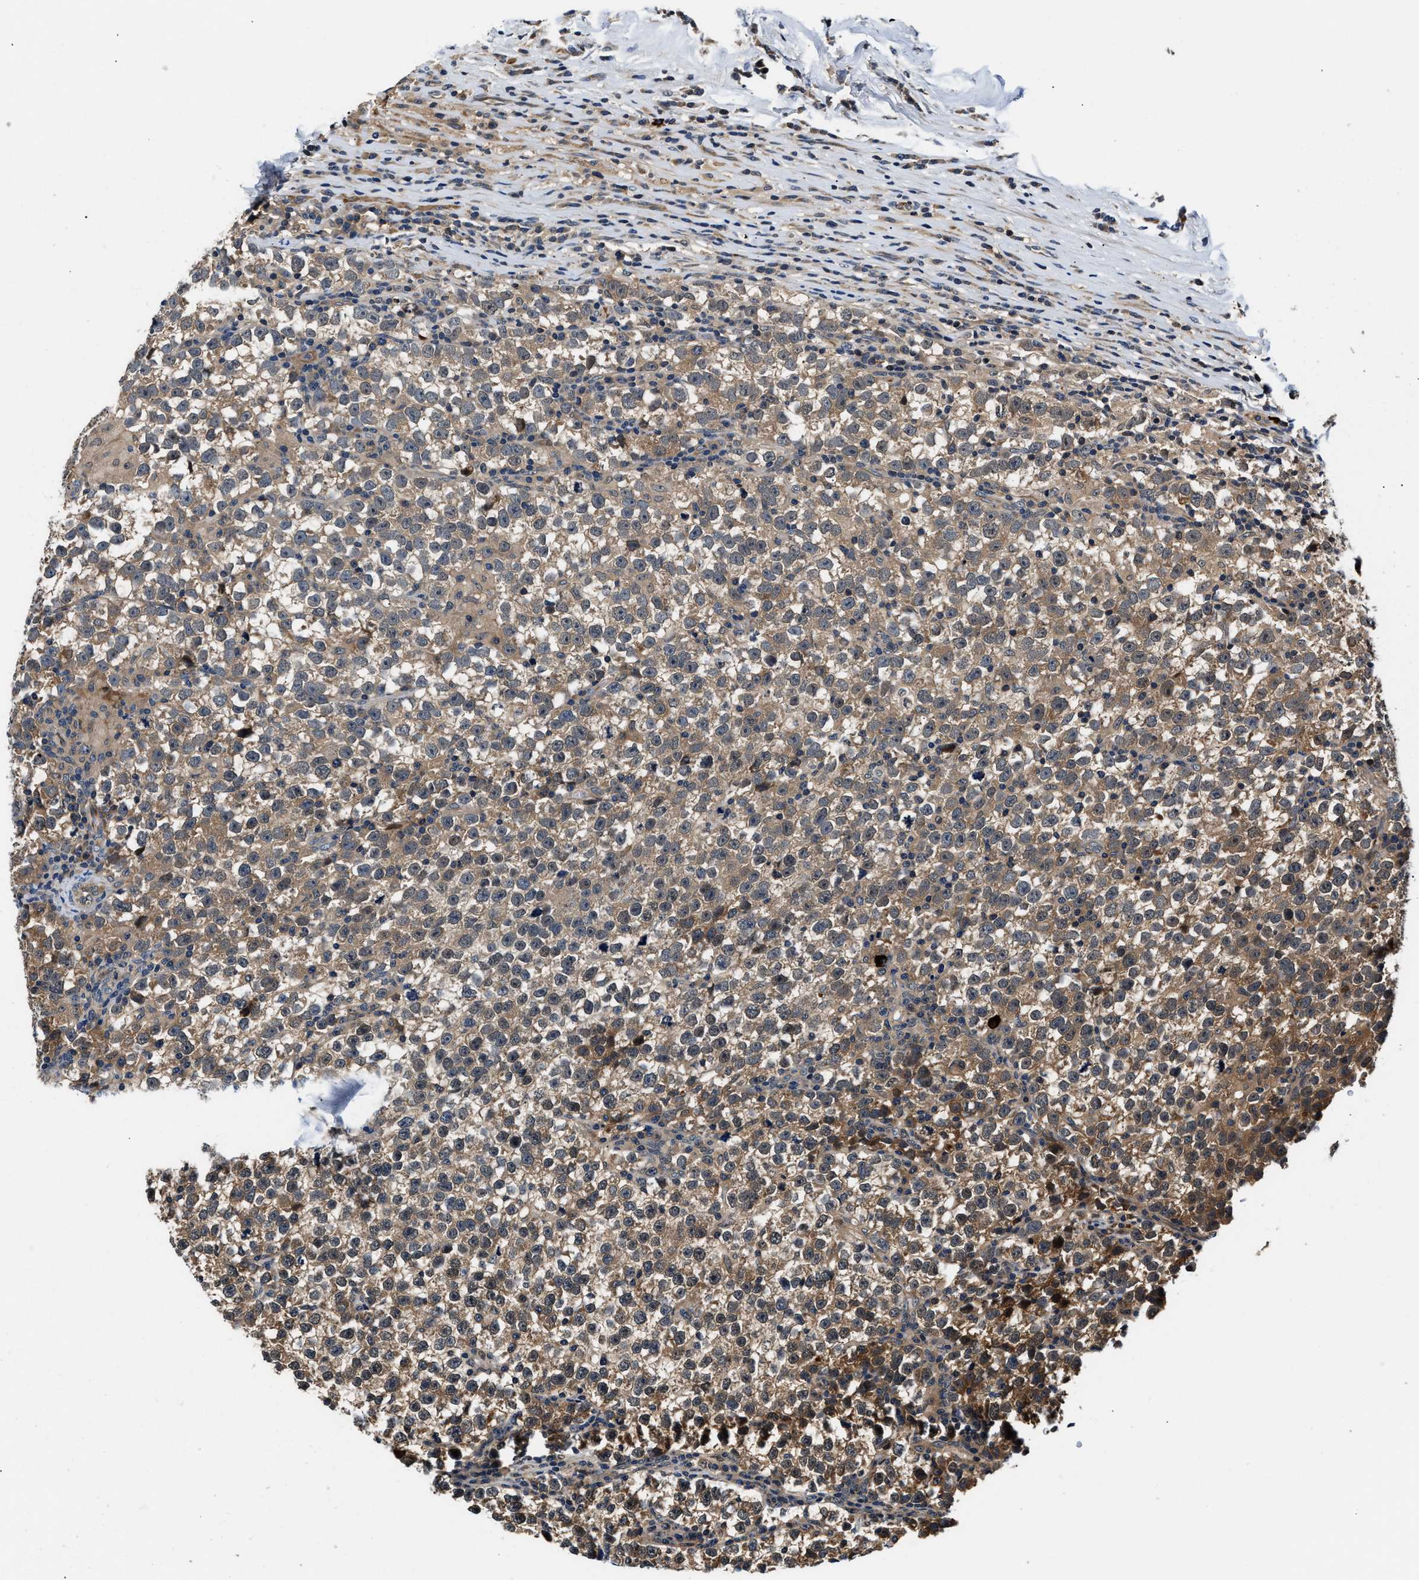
{"staining": {"intensity": "moderate", "quantity": ">75%", "location": "cytoplasmic/membranous"}, "tissue": "testis cancer", "cell_type": "Tumor cells", "image_type": "cancer", "snomed": [{"axis": "morphology", "description": "Normal tissue, NOS"}, {"axis": "morphology", "description": "Seminoma, NOS"}, {"axis": "topography", "description": "Testis"}], "caption": "Immunohistochemistry (IHC) image of testis seminoma stained for a protein (brown), which reveals medium levels of moderate cytoplasmic/membranous staining in about >75% of tumor cells.", "gene": "TUT7", "patient": {"sex": "male", "age": 43}}